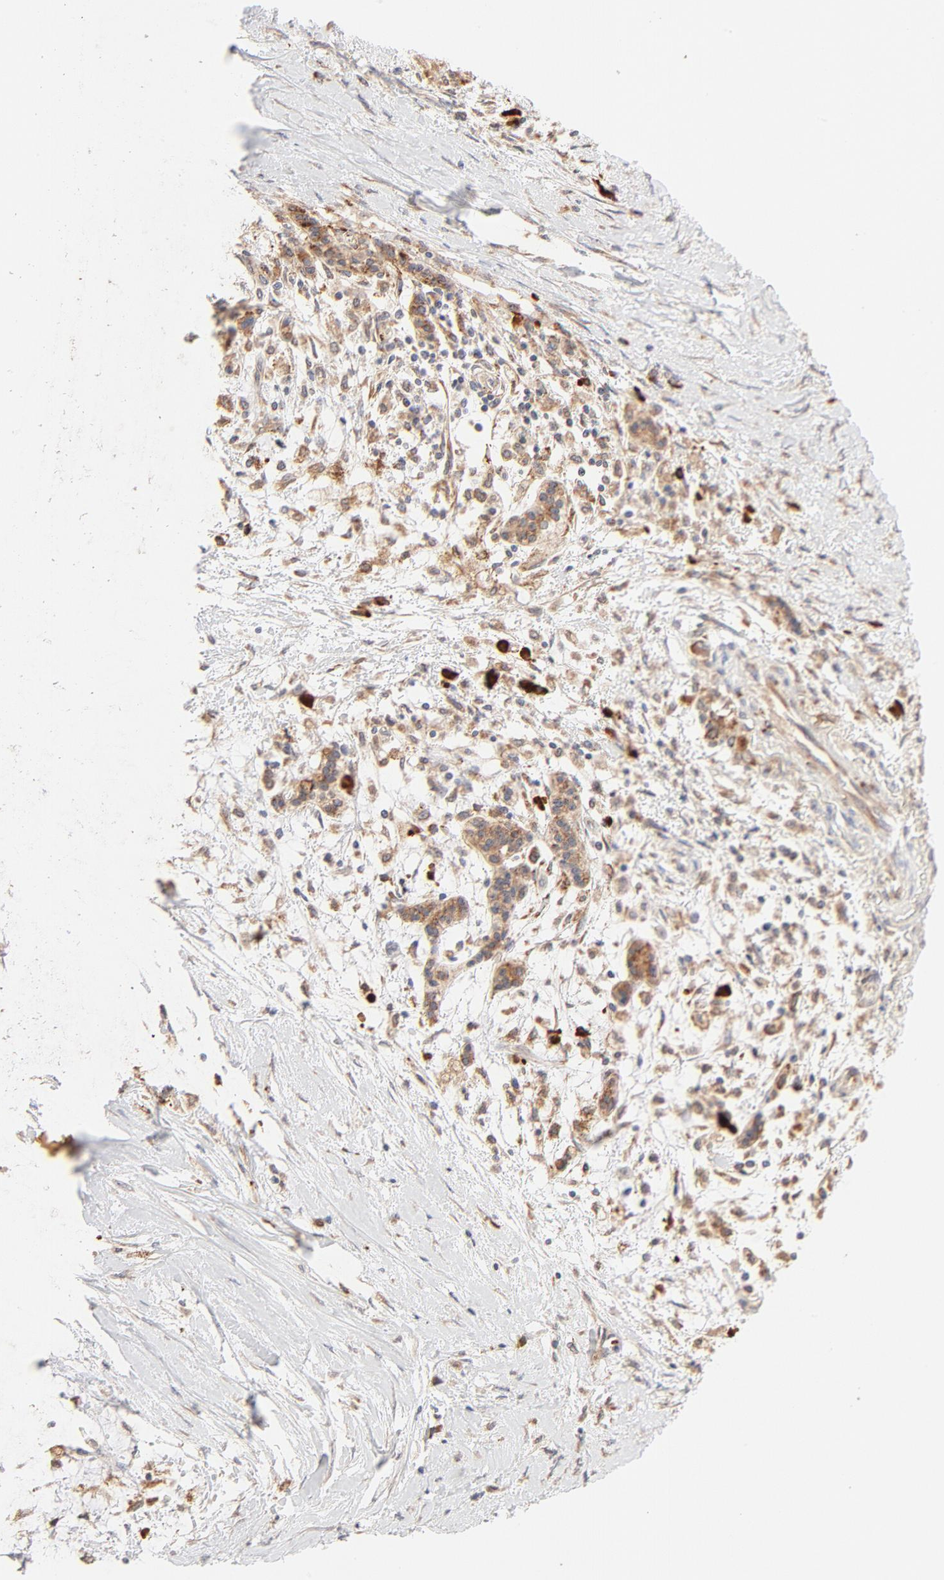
{"staining": {"intensity": "moderate", "quantity": ">75%", "location": "cytoplasmic/membranous"}, "tissue": "pancreatic cancer", "cell_type": "Tumor cells", "image_type": "cancer", "snomed": [{"axis": "morphology", "description": "Adenocarcinoma, NOS"}, {"axis": "topography", "description": "Pancreas"}], "caption": "There is medium levels of moderate cytoplasmic/membranous expression in tumor cells of adenocarcinoma (pancreatic), as demonstrated by immunohistochemical staining (brown color).", "gene": "PARP12", "patient": {"sex": "female", "age": 64}}